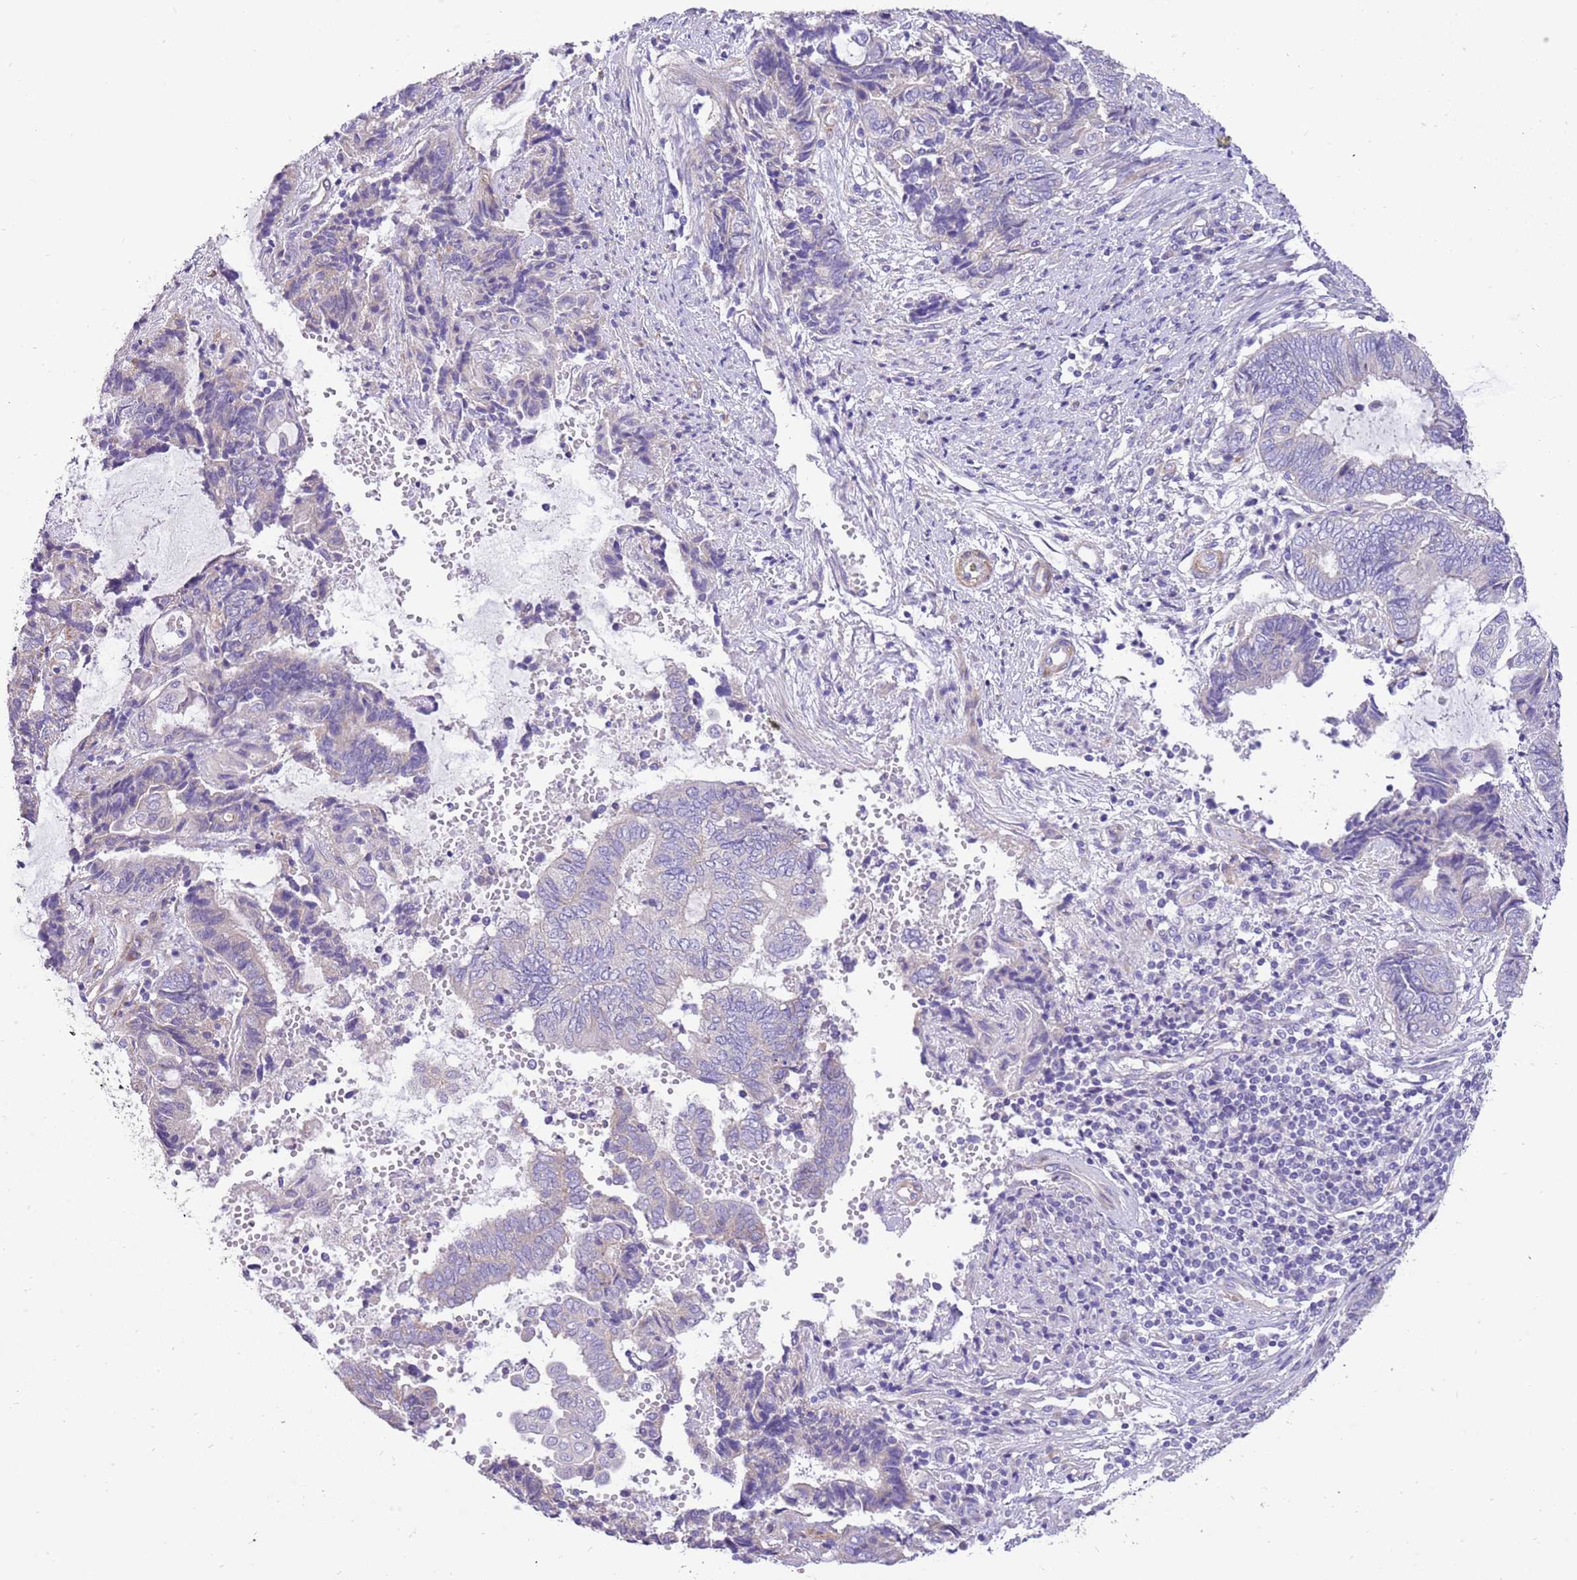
{"staining": {"intensity": "negative", "quantity": "none", "location": "none"}, "tissue": "endometrial cancer", "cell_type": "Tumor cells", "image_type": "cancer", "snomed": [{"axis": "morphology", "description": "Adenocarcinoma, NOS"}, {"axis": "topography", "description": "Uterus"}, {"axis": "topography", "description": "Endometrium"}], "caption": "DAB immunohistochemical staining of human adenocarcinoma (endometrial) reveals no significant expression in tumor cells.", "gene": "SERINC3", "patient": {"sex": "female", "age": 70}}